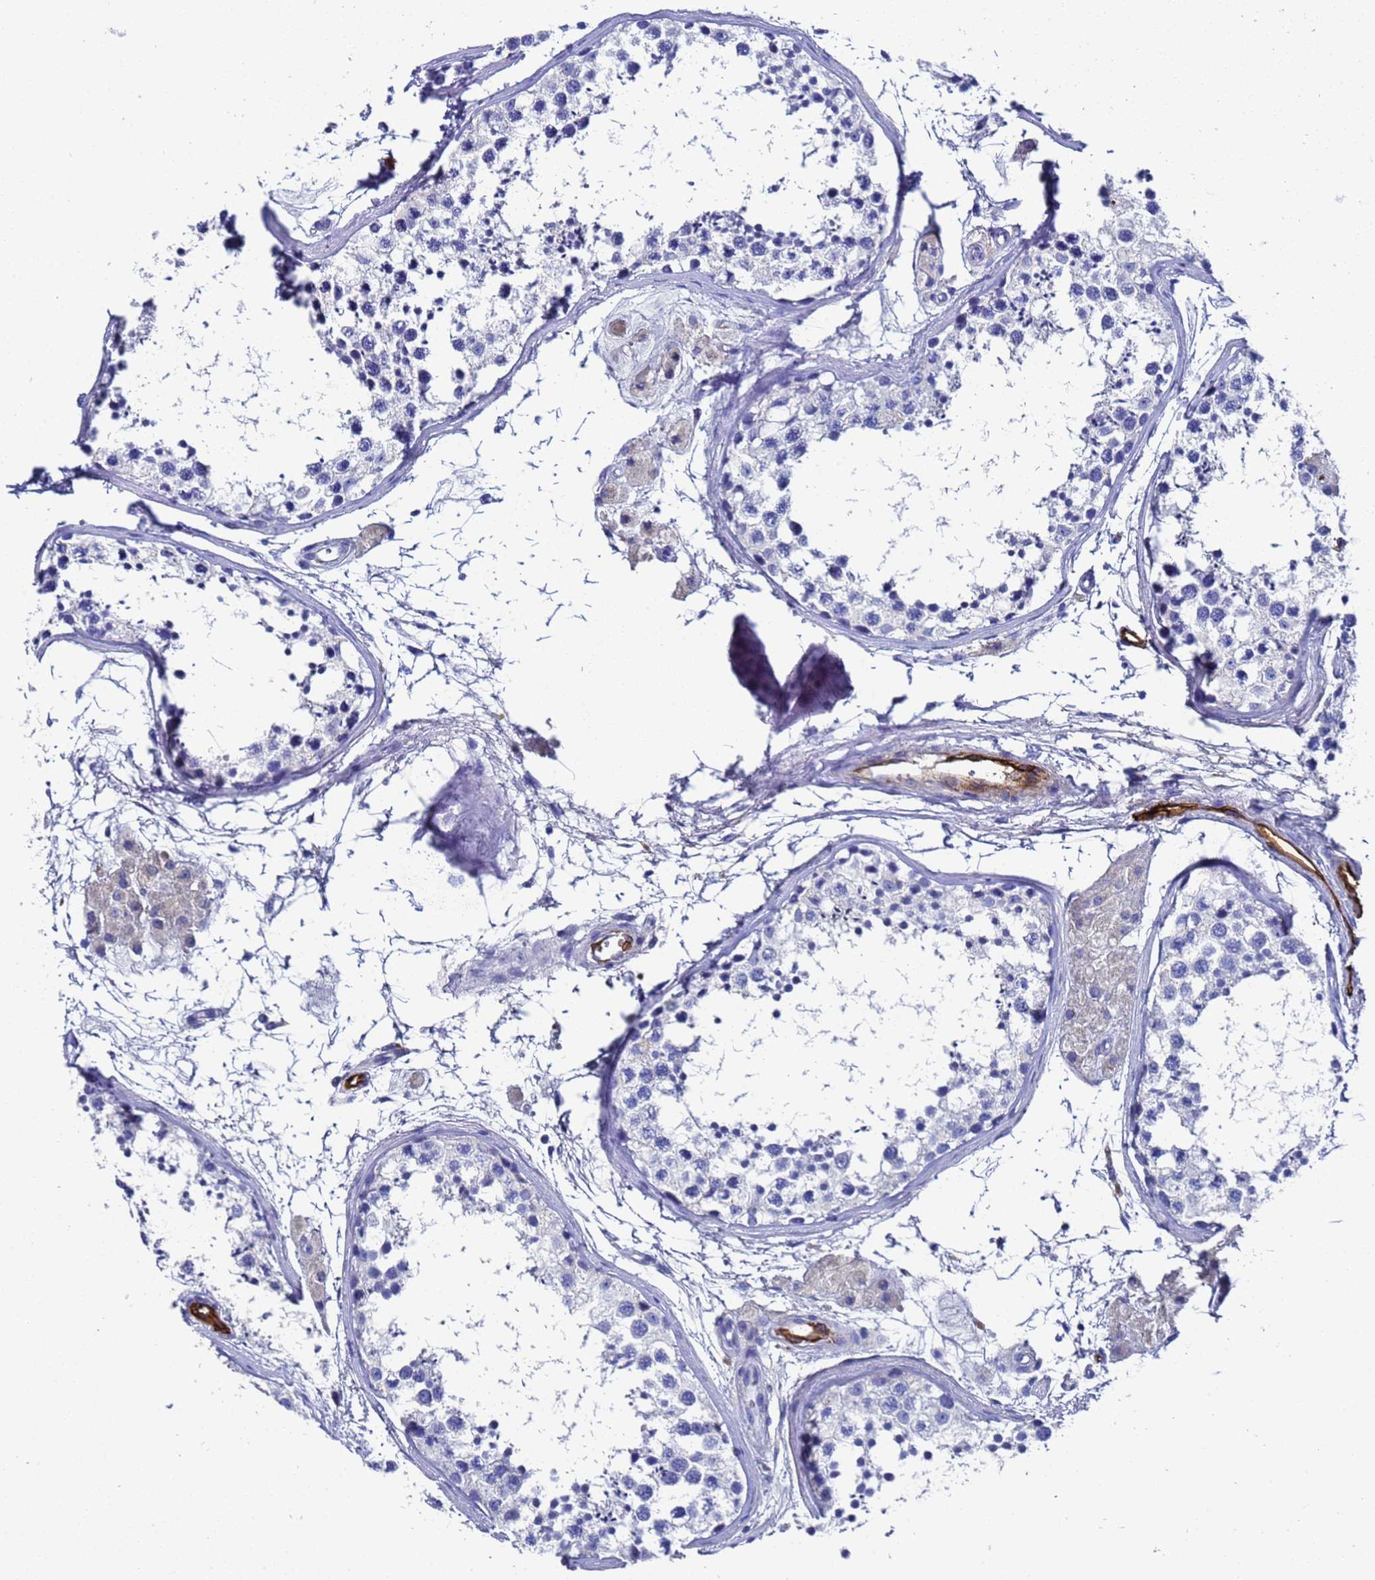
{"staining": {"intensity": "negative", "quantity": "none", "location": "none"}, "tissue": "testis", "cell_type": "Cells in seminiferous ducts", "image_type": "normal", "snomed": [{"axis": "morphology", "description": "Normal tissue, NOS"}, {"axis": "topography", "description": "Testis"}], "caption": "Human testis stained for a protein using IHC displays no expression in cells in seminiferous ducts.", "gene": "ADIPOQ", "patient": {"sex": "male", "age": 56}}